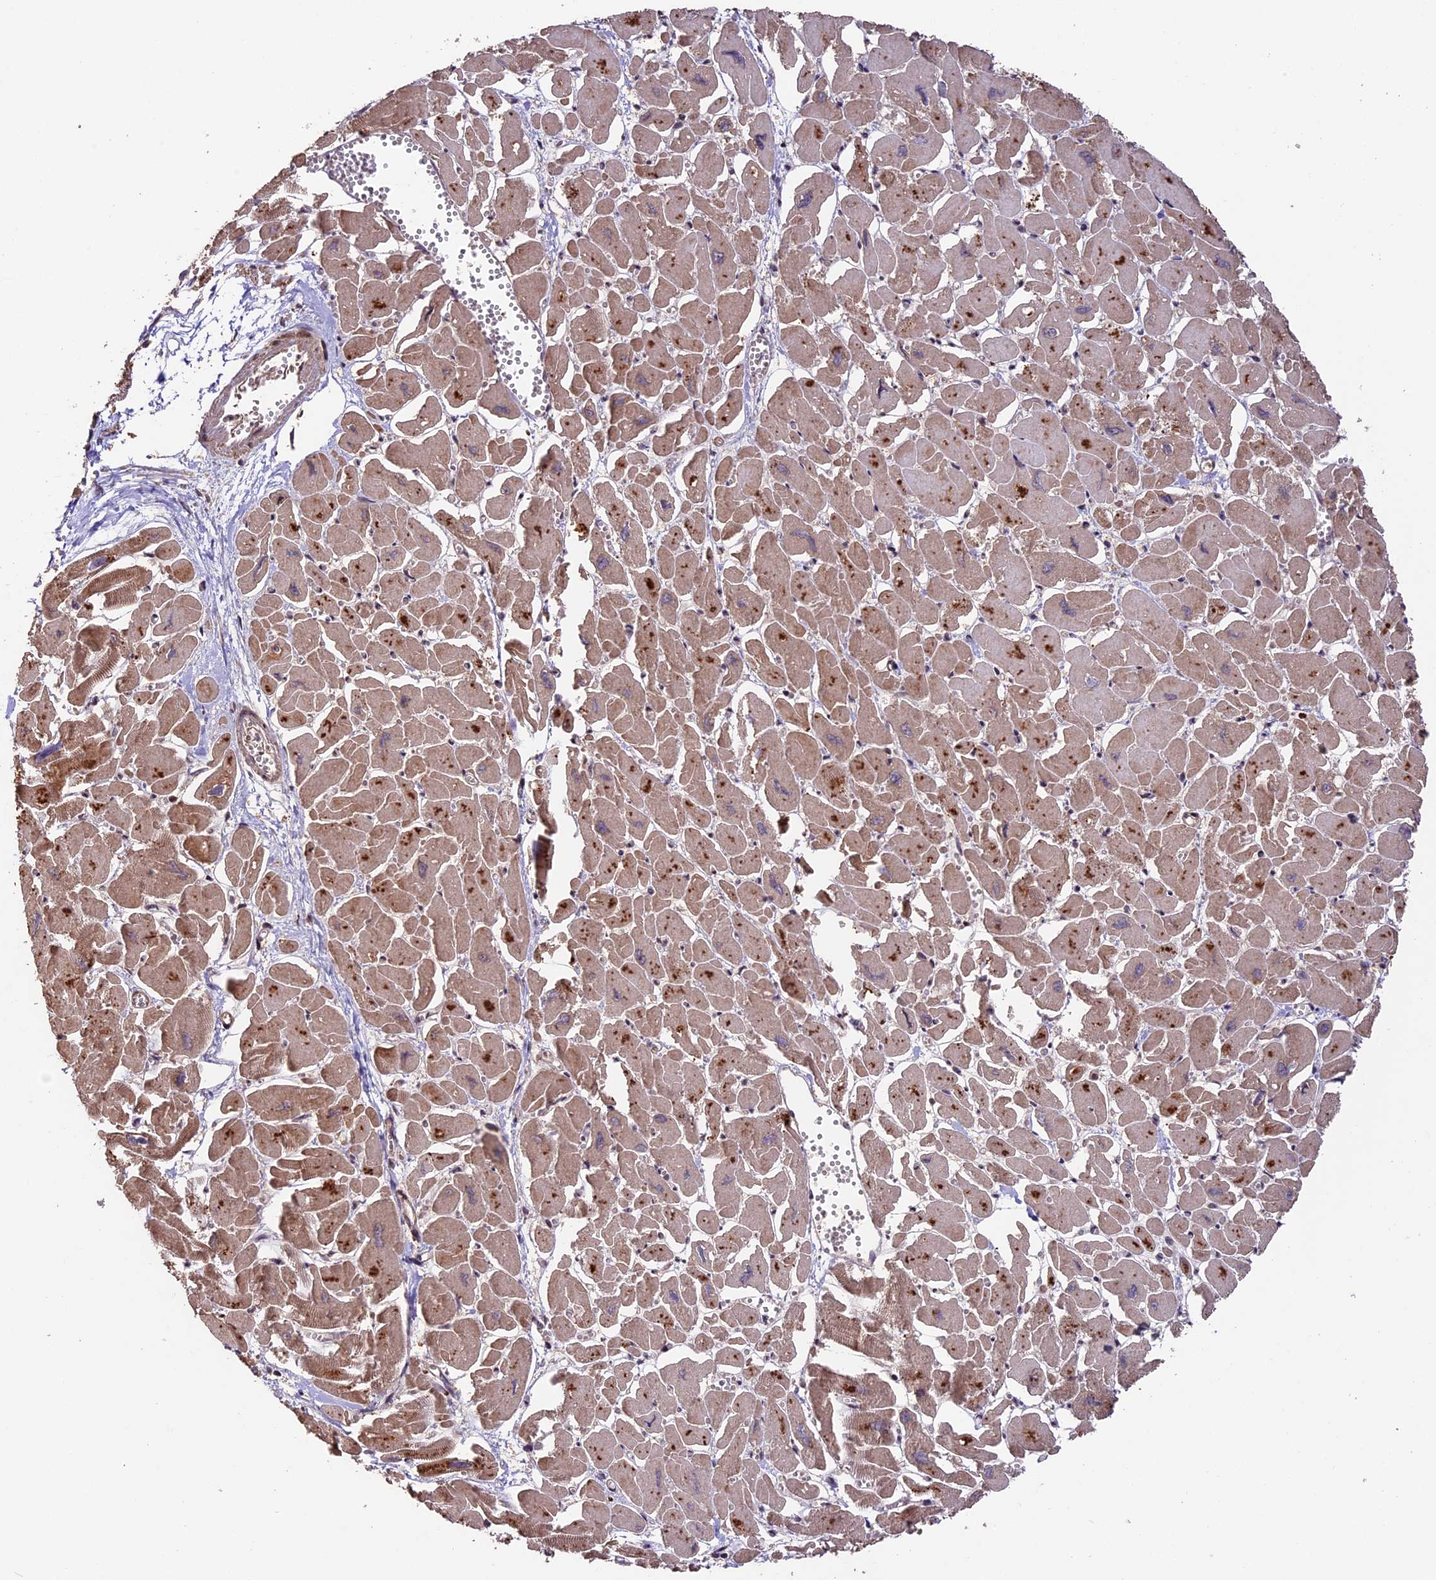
{"staining": {"intensity": "moderate", "quantity": "25%-75%", "location": "cytoplasmic/membranous"}, "tissue": "heart muscle", "cell_type": "Cardiomyocytes", "image_type": "normal", "snomed": [{"axis": "morphology", "description": "Normal tissue, NOS"}, {"axis": "topography", "description": "Heart"}], "caption": "An IHC micrograph of normal tissue is shown. Protein staining in brown shows moderate cytoplasmic/membranous positivity in heart muscle within cardiomyocytes. The staining was performed using DAB to visualize the protein expression in brown, while the nuclei were stained in blue with hematoxylin (Magnification: 20x).", "gene": "GNB5", "patient": {"sex": "male", "age": 54}}